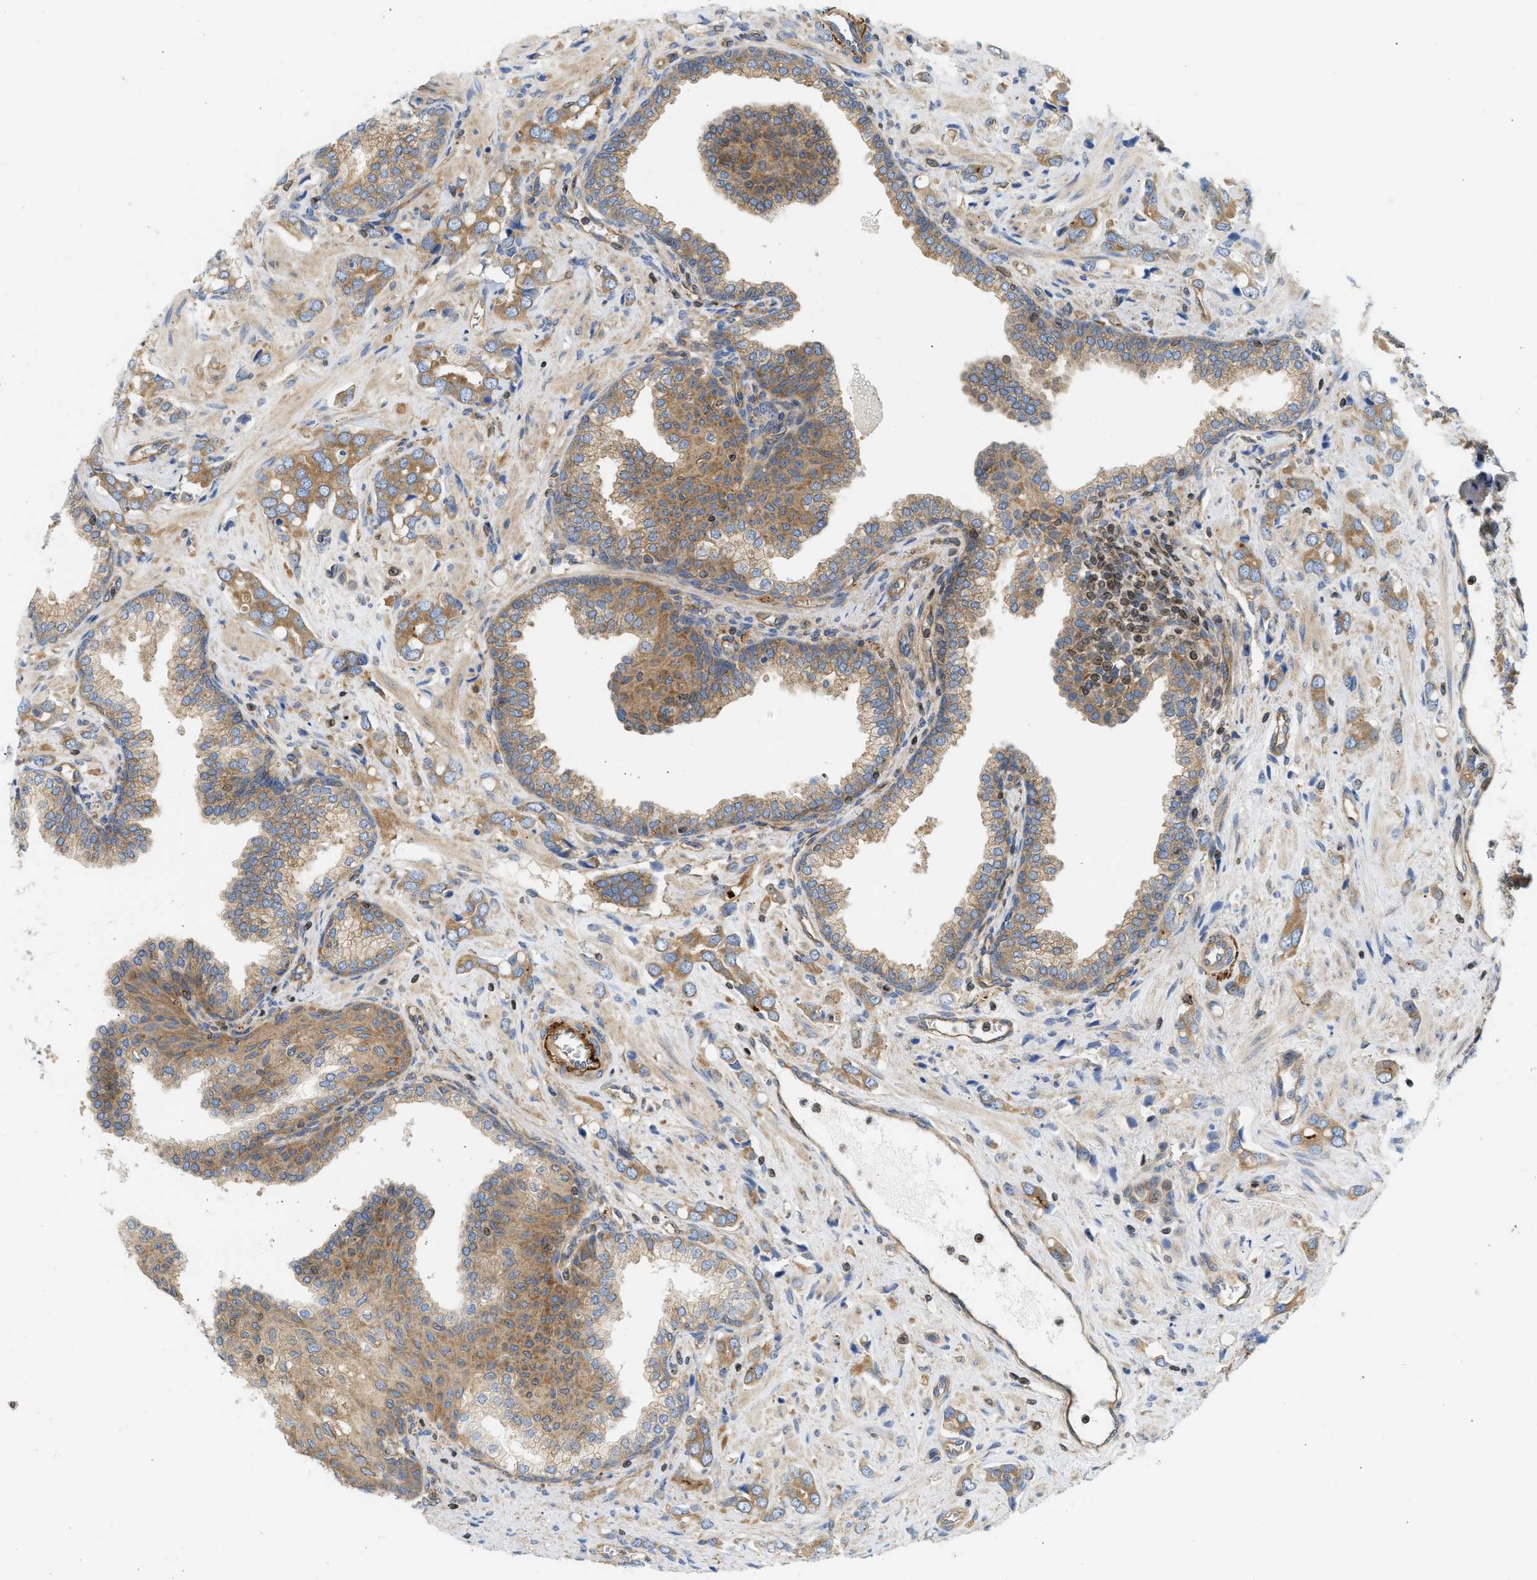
{"staining": {"intensity": "moderate", "quantity": ">75%", "location": "cytoplasmic/membranous"}, "tissue": "prostate cancer", "cell_type": "Tumor cells", "image_type": "cancer", "snomed": [{"axis": "morphology", "description": "Adenocarcinoma, High grade"}, {"axis": "topography", "description": "Prostate"}], "caption": "High-grade adenocarcinoma (prostate) stained with DAB IHC reveals medium levels of moderate cytoplasmic/membranous staining in approximately >75% of tumor cells.", "gene": "STRN", "patient": {"sex": "male", "age": 52}}